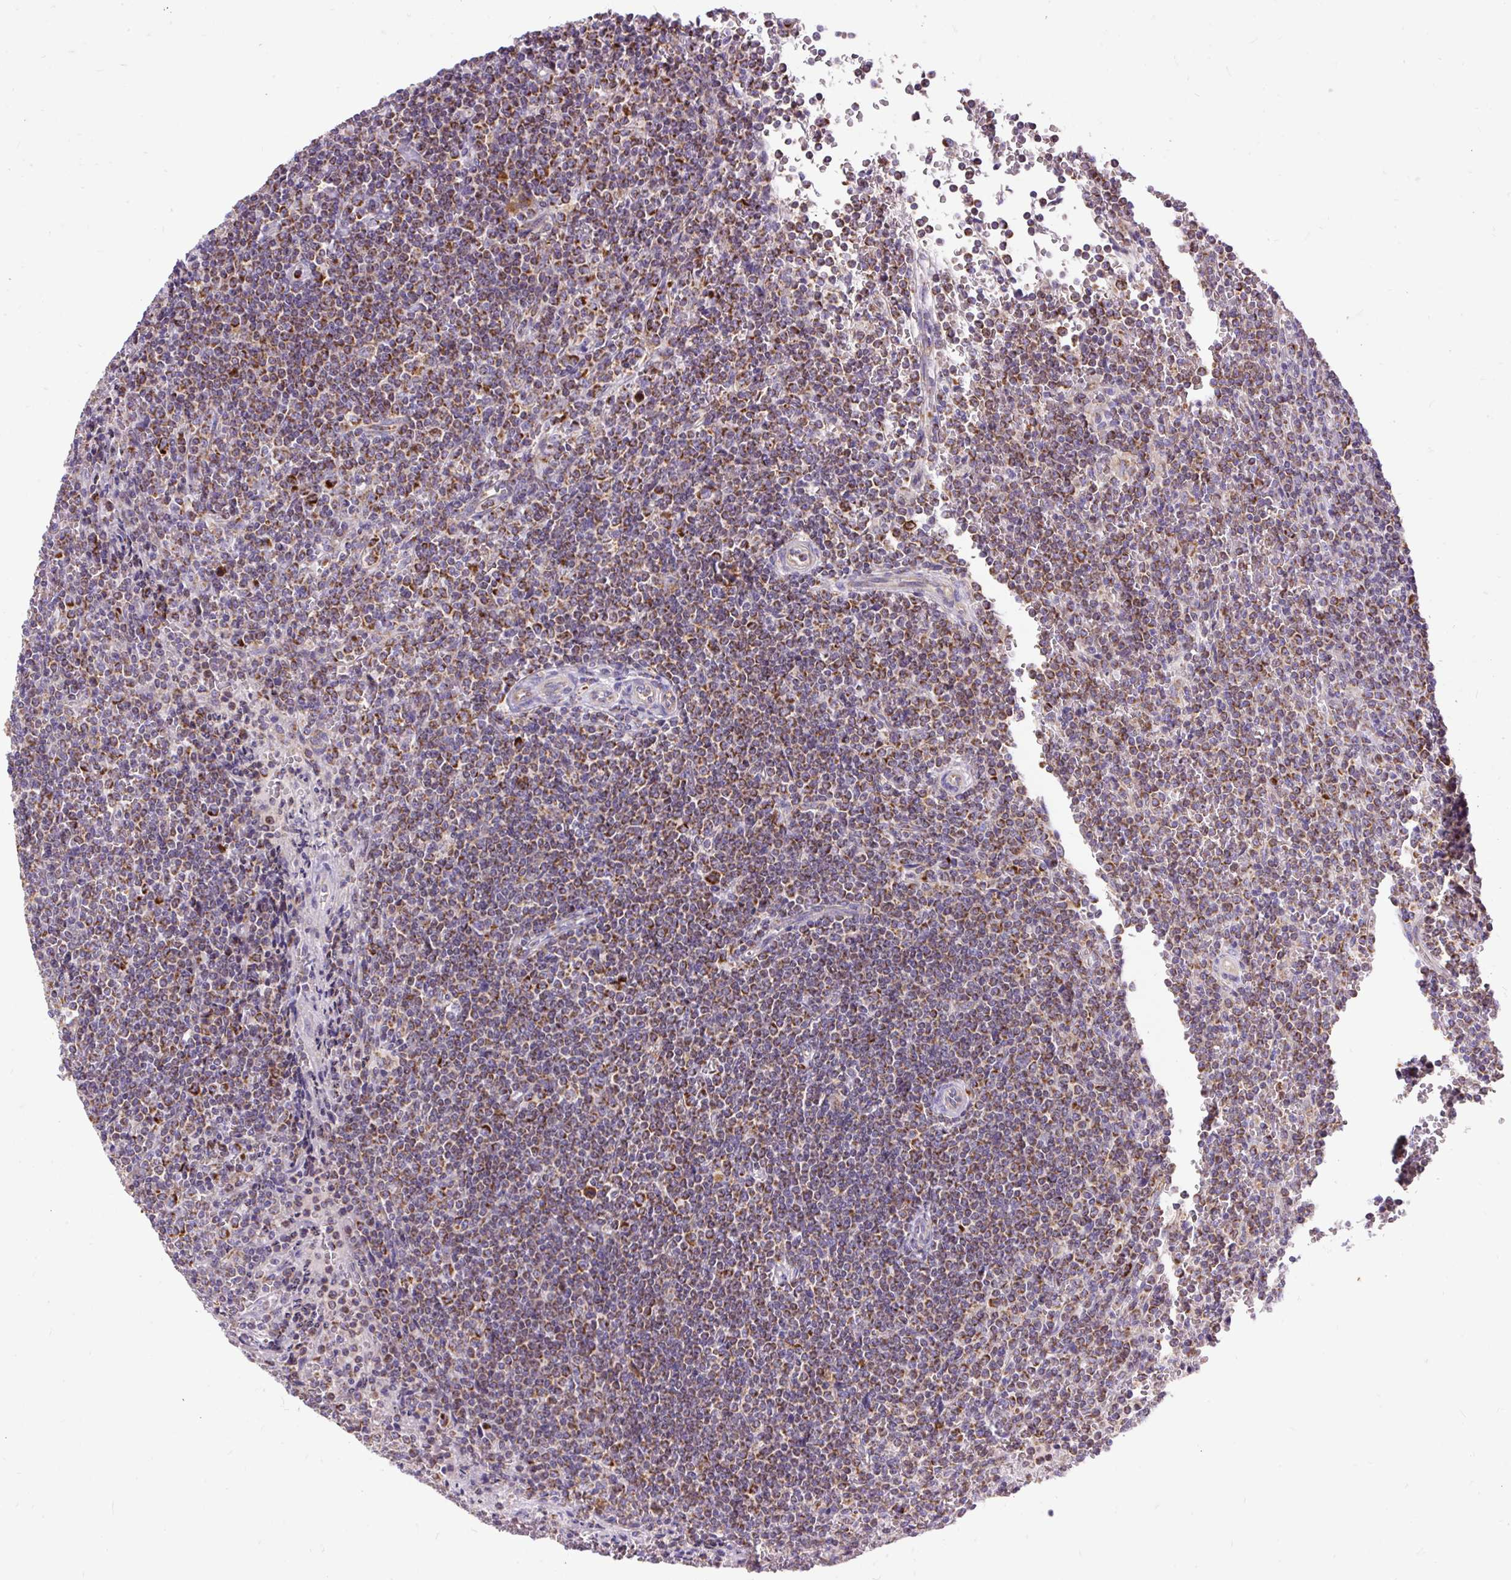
{"staining": {"intensity": "moderate", "quantity": ">75%", "location": "cytoplasmic/membranous"}, "tissue": "lymphoma", "cell_type": "Tumor cells", "image_type": "cancer", "snomed": [{"axis": "morphology", "description": "Malignant lymphoma, non-Hodgkin's type, Low grade"}, {"axis": "topography", "description": "Spleen"}], "caption": "Human low-grade malignant lymphoma, non-Hodgkin's type stained for a protein (brown) exhibits moderate cytoplasmic/membranous positive positivity in approximately >75% of tumor cells.", "gene": "TOMM40", "patient": {"sex": "female", "age": 19}}